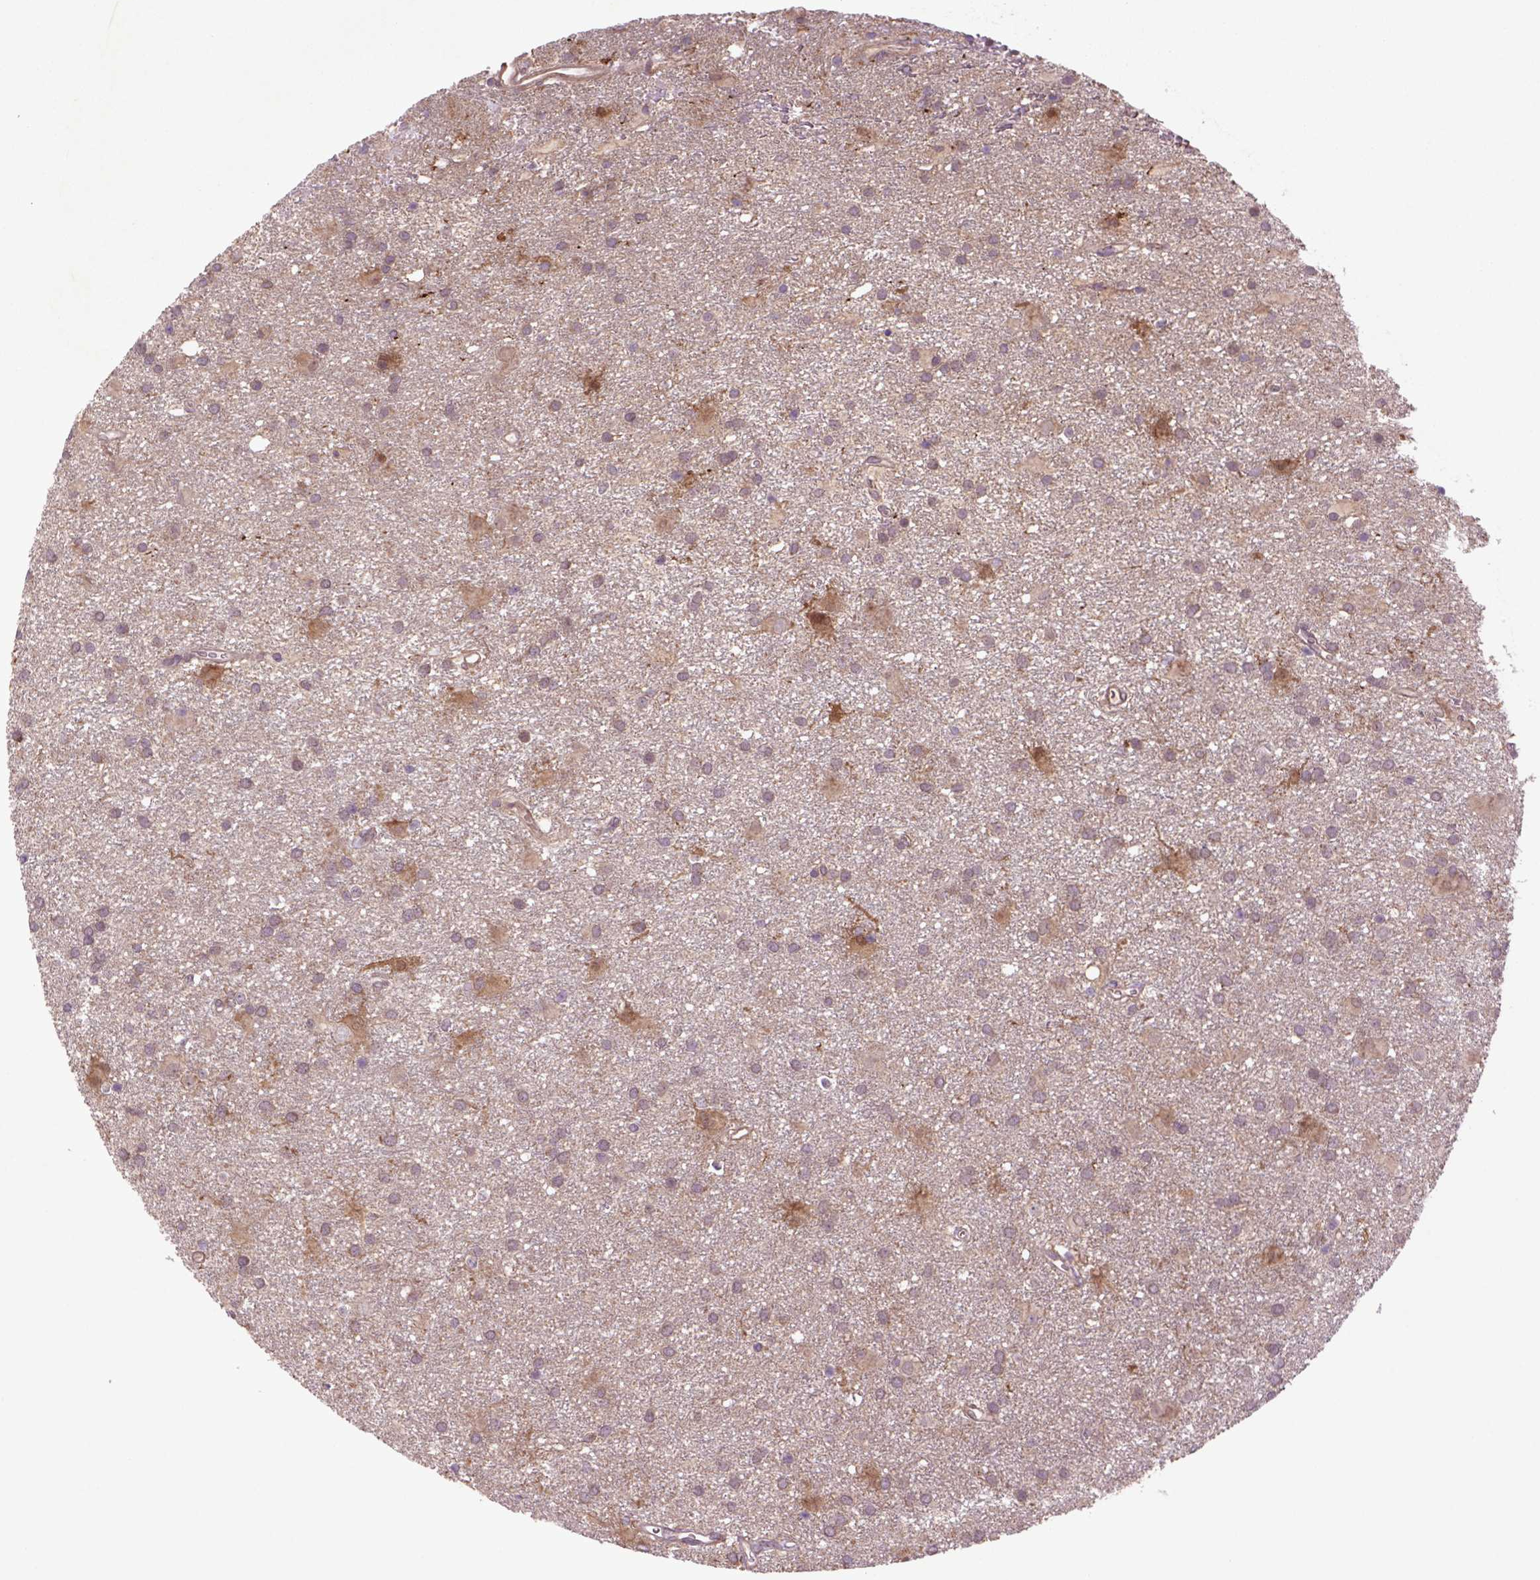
{"staining": {"intensity": "weak", "quantity": ">75%", "location": "cytoplasmic/membranous"}, "tissue": "glioma", "cell_type": "Tumor cells", "image_type": "cancer", "snomed": [{"axis": "morphology", "description": "Glioma, malignant, Low grade"}, {"axis": "topography", "description": "Brain"}], "caption": "Protein staining of glioma tissue reveals weak cytoplasmic/membranous staining in about >75% of tumor cells.", "gene": "HSPBP1", "patient": {"sex": "male", "age": 58}}